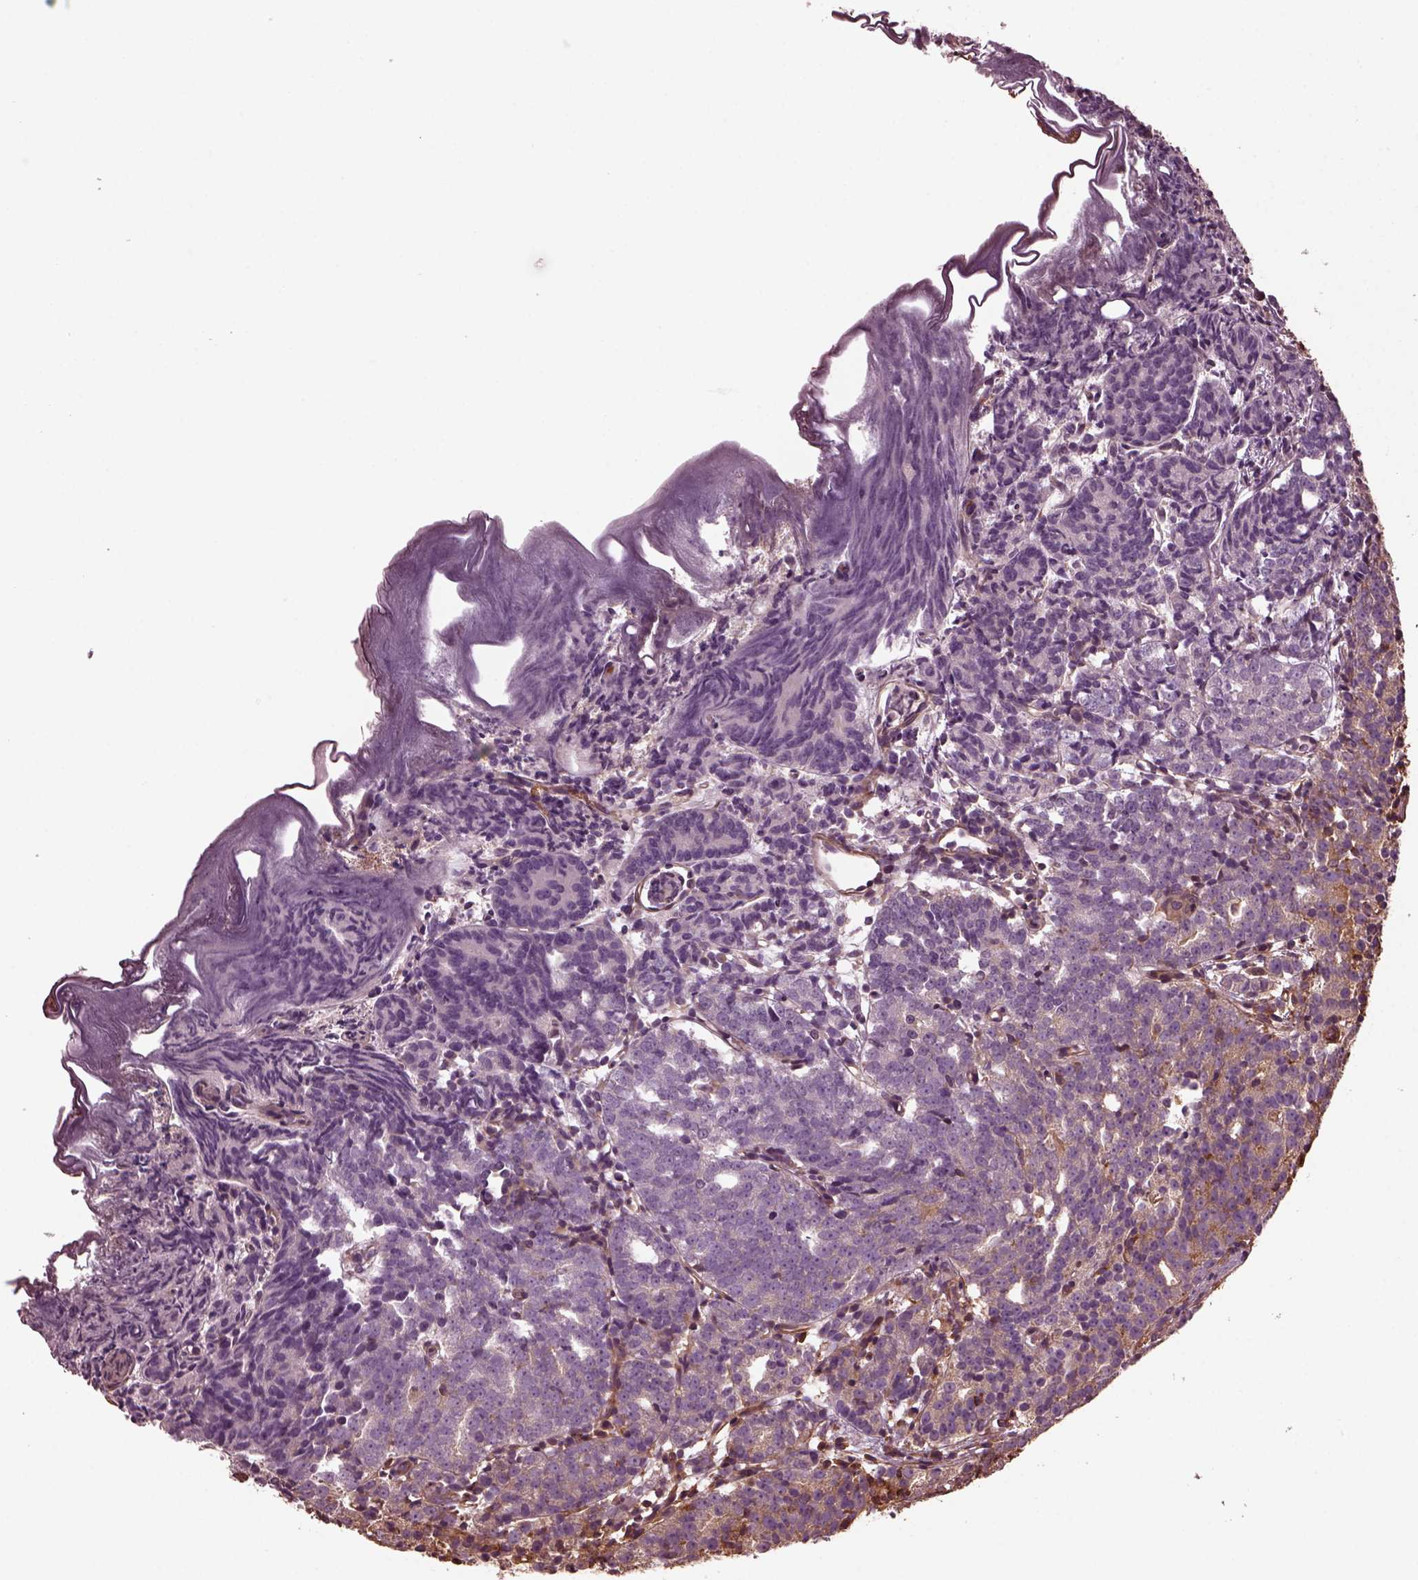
{"staining": {"intensity": "weak", "quantity": "25%-75%", "location": "cytoplasmic/membranous"}, "tissue": "prostate cancer", "cell_type": "Tumor cells", "image_type": "cancer", "snomed": [{"axis": "morphology", "description": "Adenocarcinoma, High grade"}, {"axis": "topography", "description": "Prostate"}], "caption": "The histopathology image reveals a brown stain indicating the presence of a protein in the cytoplasmic/membranous of tumor cells in prostate cancer. Nuclei are stained in blue.", "gene": "MYL6", "patient": {"sex": "male", "age": 53}}